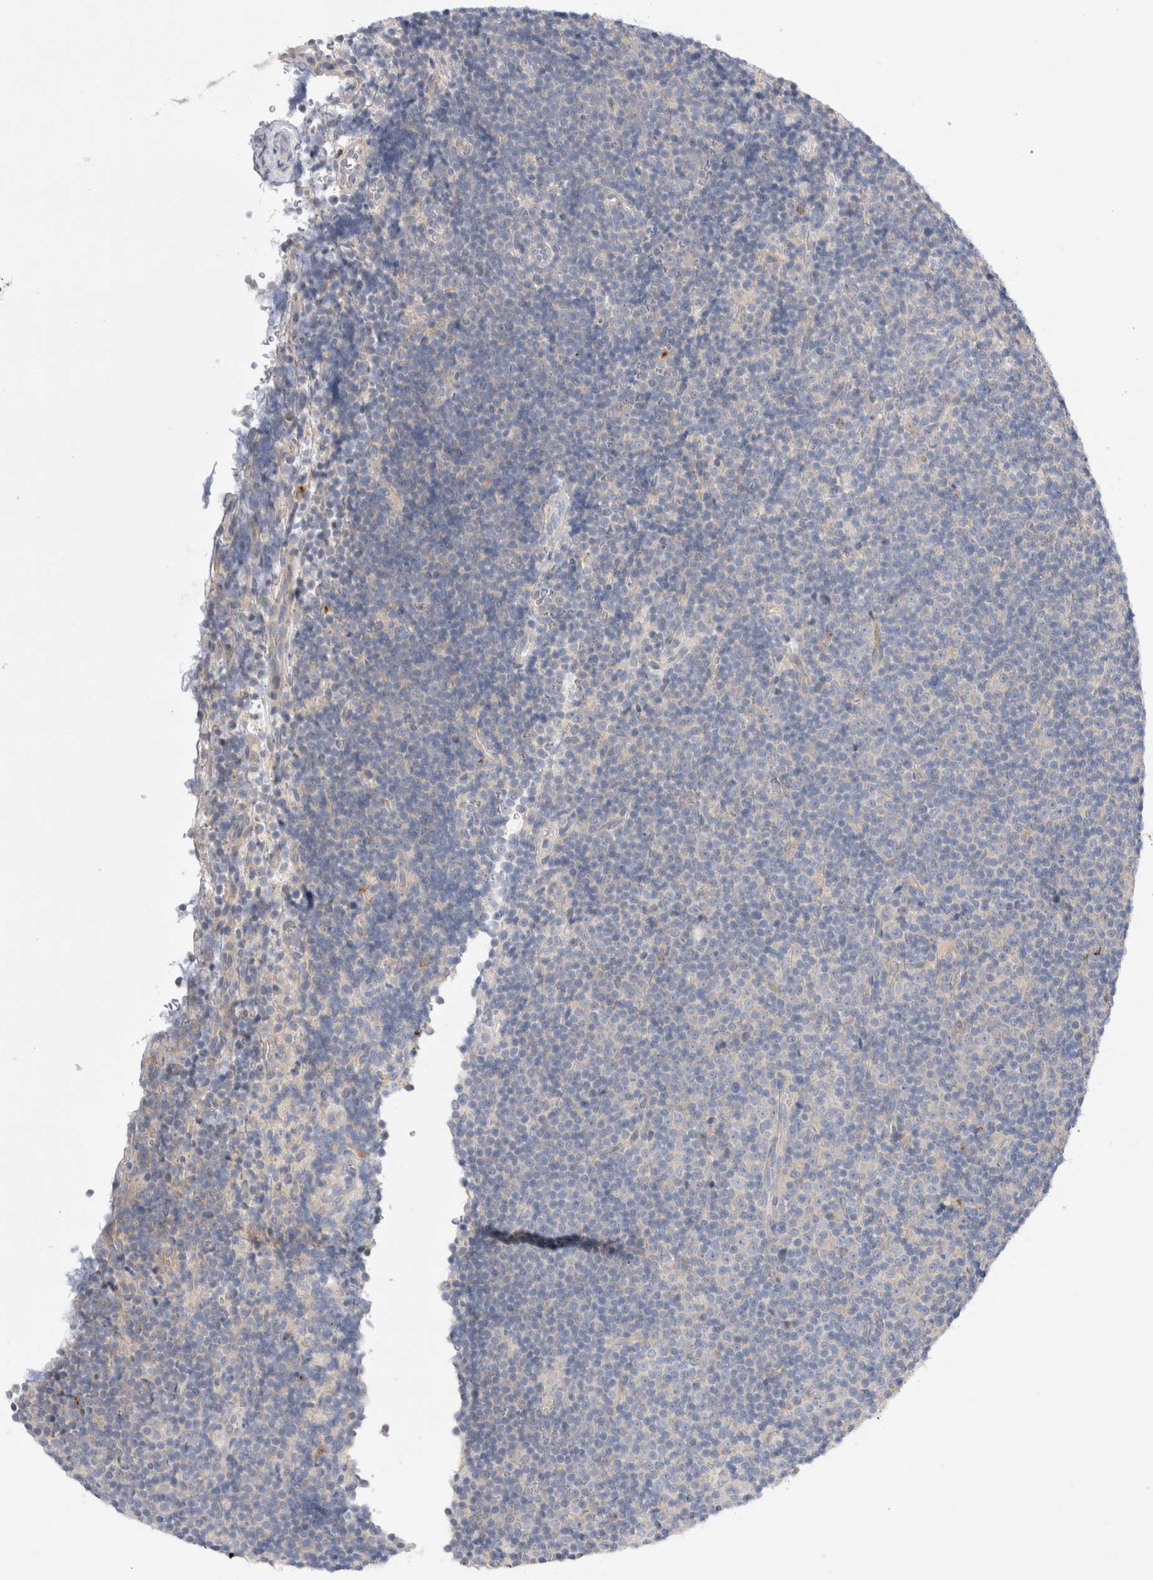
{"staining": {"intensity": "weak", "quantity": "<25%", "location": "cytoplasmic/membranous"}, "tissue": "lymphoma", "cell_type": "Tumor cells", "image_type": "cancer", "snomed": [{"axis": "morphology", "description": "Malignant lymphoma, non-Hodgkin's type, Low grade"}, {"axis": "topography", "description": "Lymph node"}], "caption": "An image of human lymphoma is negative for staining in tumor cells.", "gene": "RBM12B", "patient": {"sex": "female", "age": 67}}